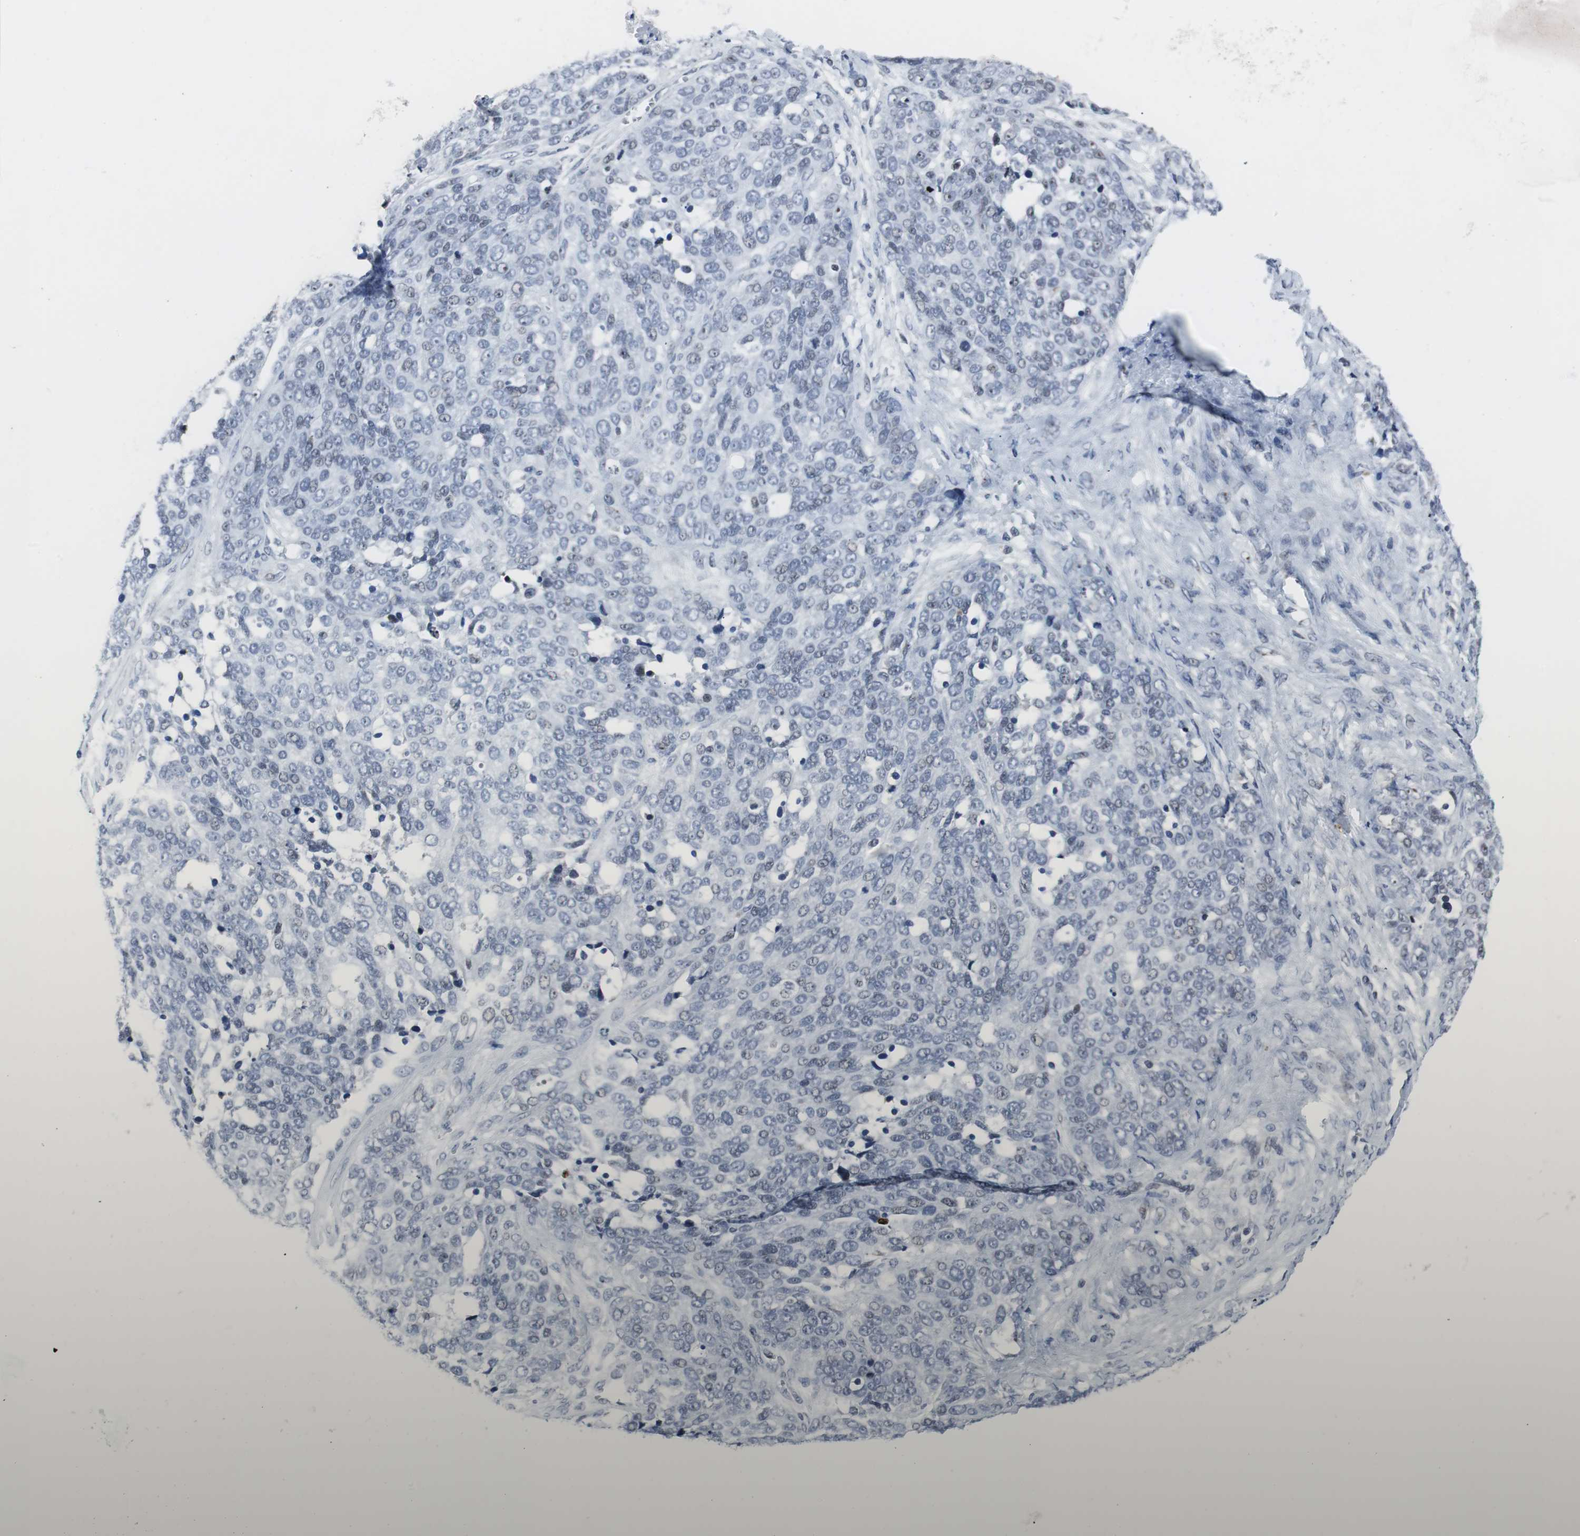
{"staining": {"intensity": "negative", "quantity": "none", "location": "none"}, "tissue": "ovarian cancer", "cell_type": "Tumor cells", "image_type": "cancer", "snomed": [{"axis": "morphology", "description": "Cystadenocarcinoma, serous, NOS"}, {"axis": "topography", "description": "Ovary"}], "caption": "Protein analysis of serous cystadenocarcinoma (ovarian) reveals no significant expression in tumor cells.", "gene": "DOK1", "patient": {"sex": "female", "age": 44}}